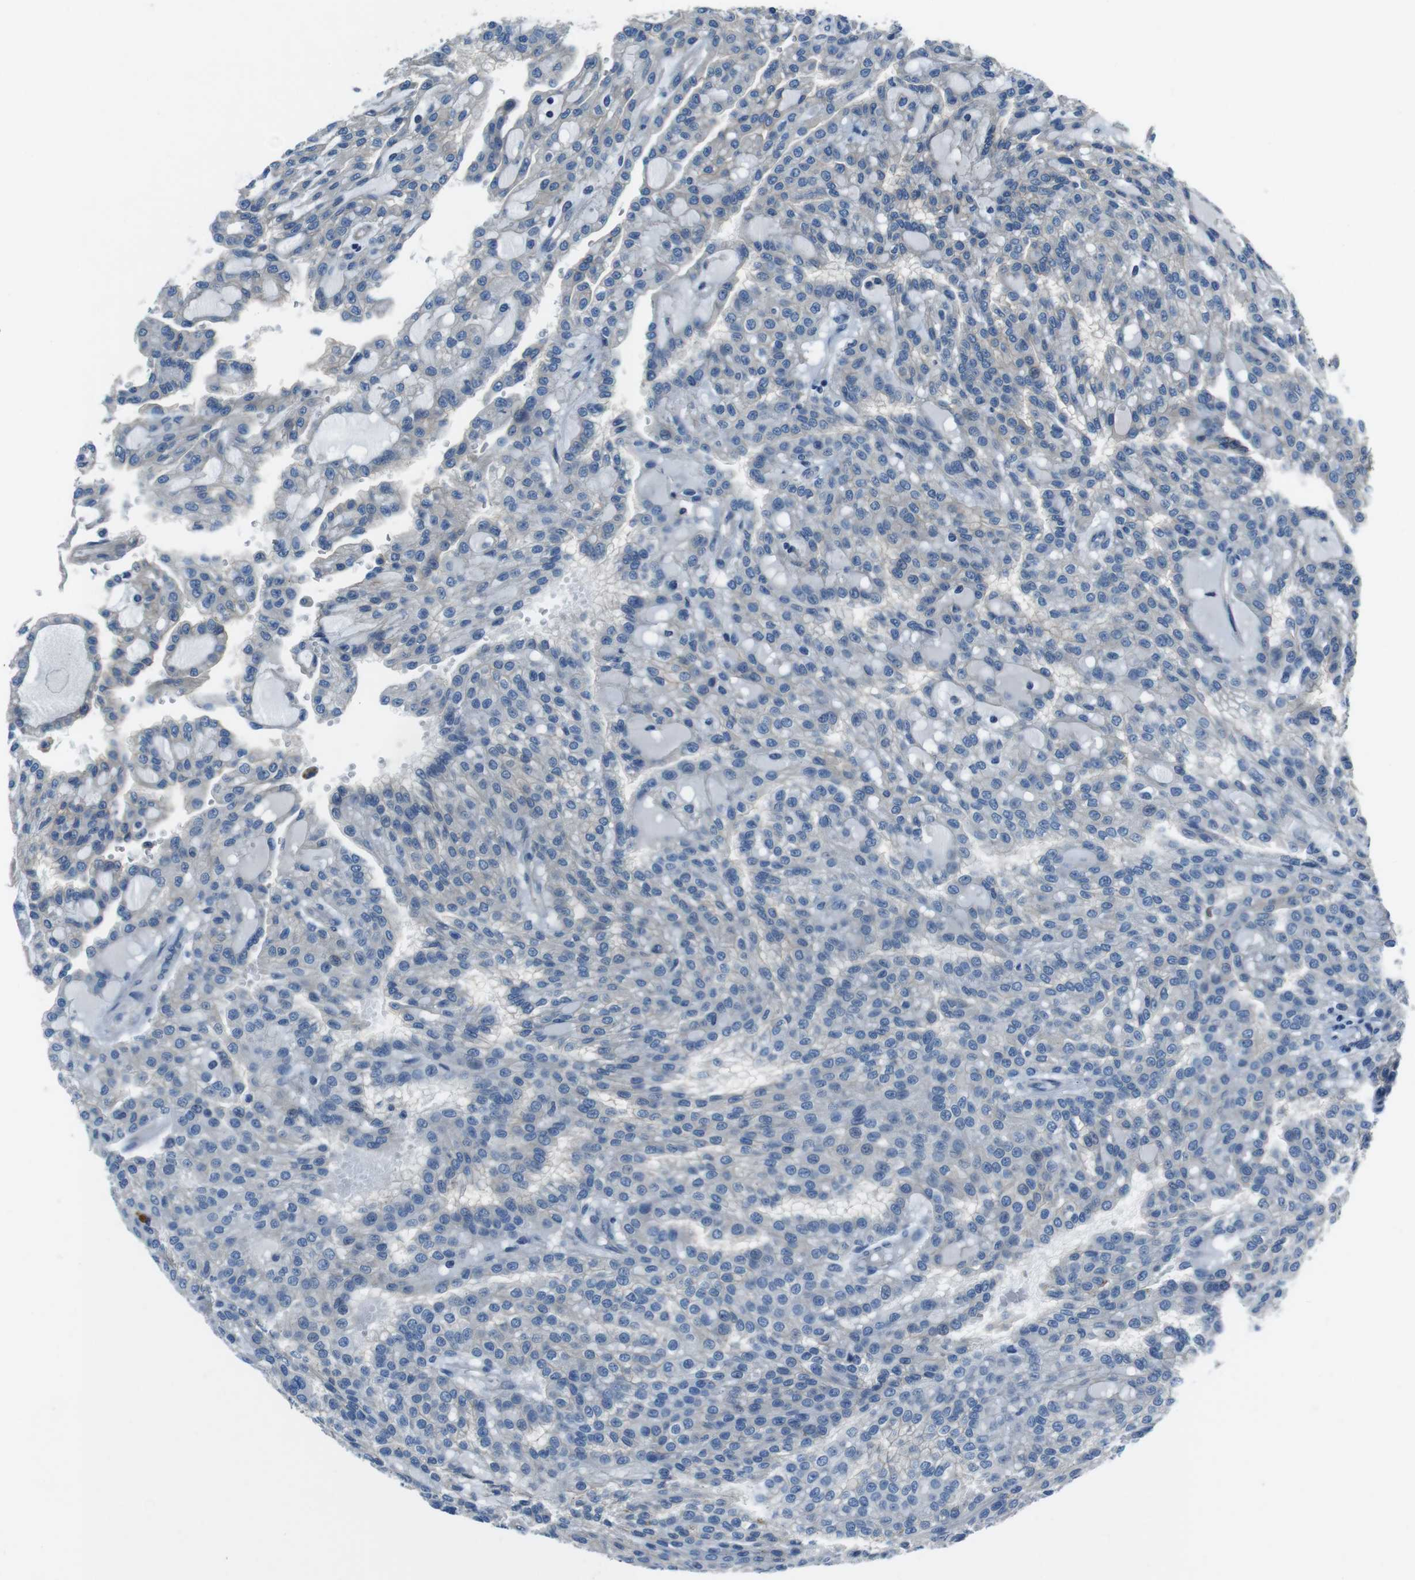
{"staining": {"intensity": "negative", "quantity": "none", "location": "none"}, "tissue": "renal cancer", "cell_type": "Tumor cells", "image_type": "cancer", "snomed": [{"axis": "morphology", "description": "Adenocarcinoma, NOS"}, {"axis": "topography", "description": "Kidney"}], "caption": "Immunohistochemical staining of human renal cancer demonstrates no significant expression in tumor cells. (DAB (3,3'-diaminobenzidine) IHC with hematoxylin counter stain).", "gene": "TULP3", "patient": {"sex": "male", "age": 63}}